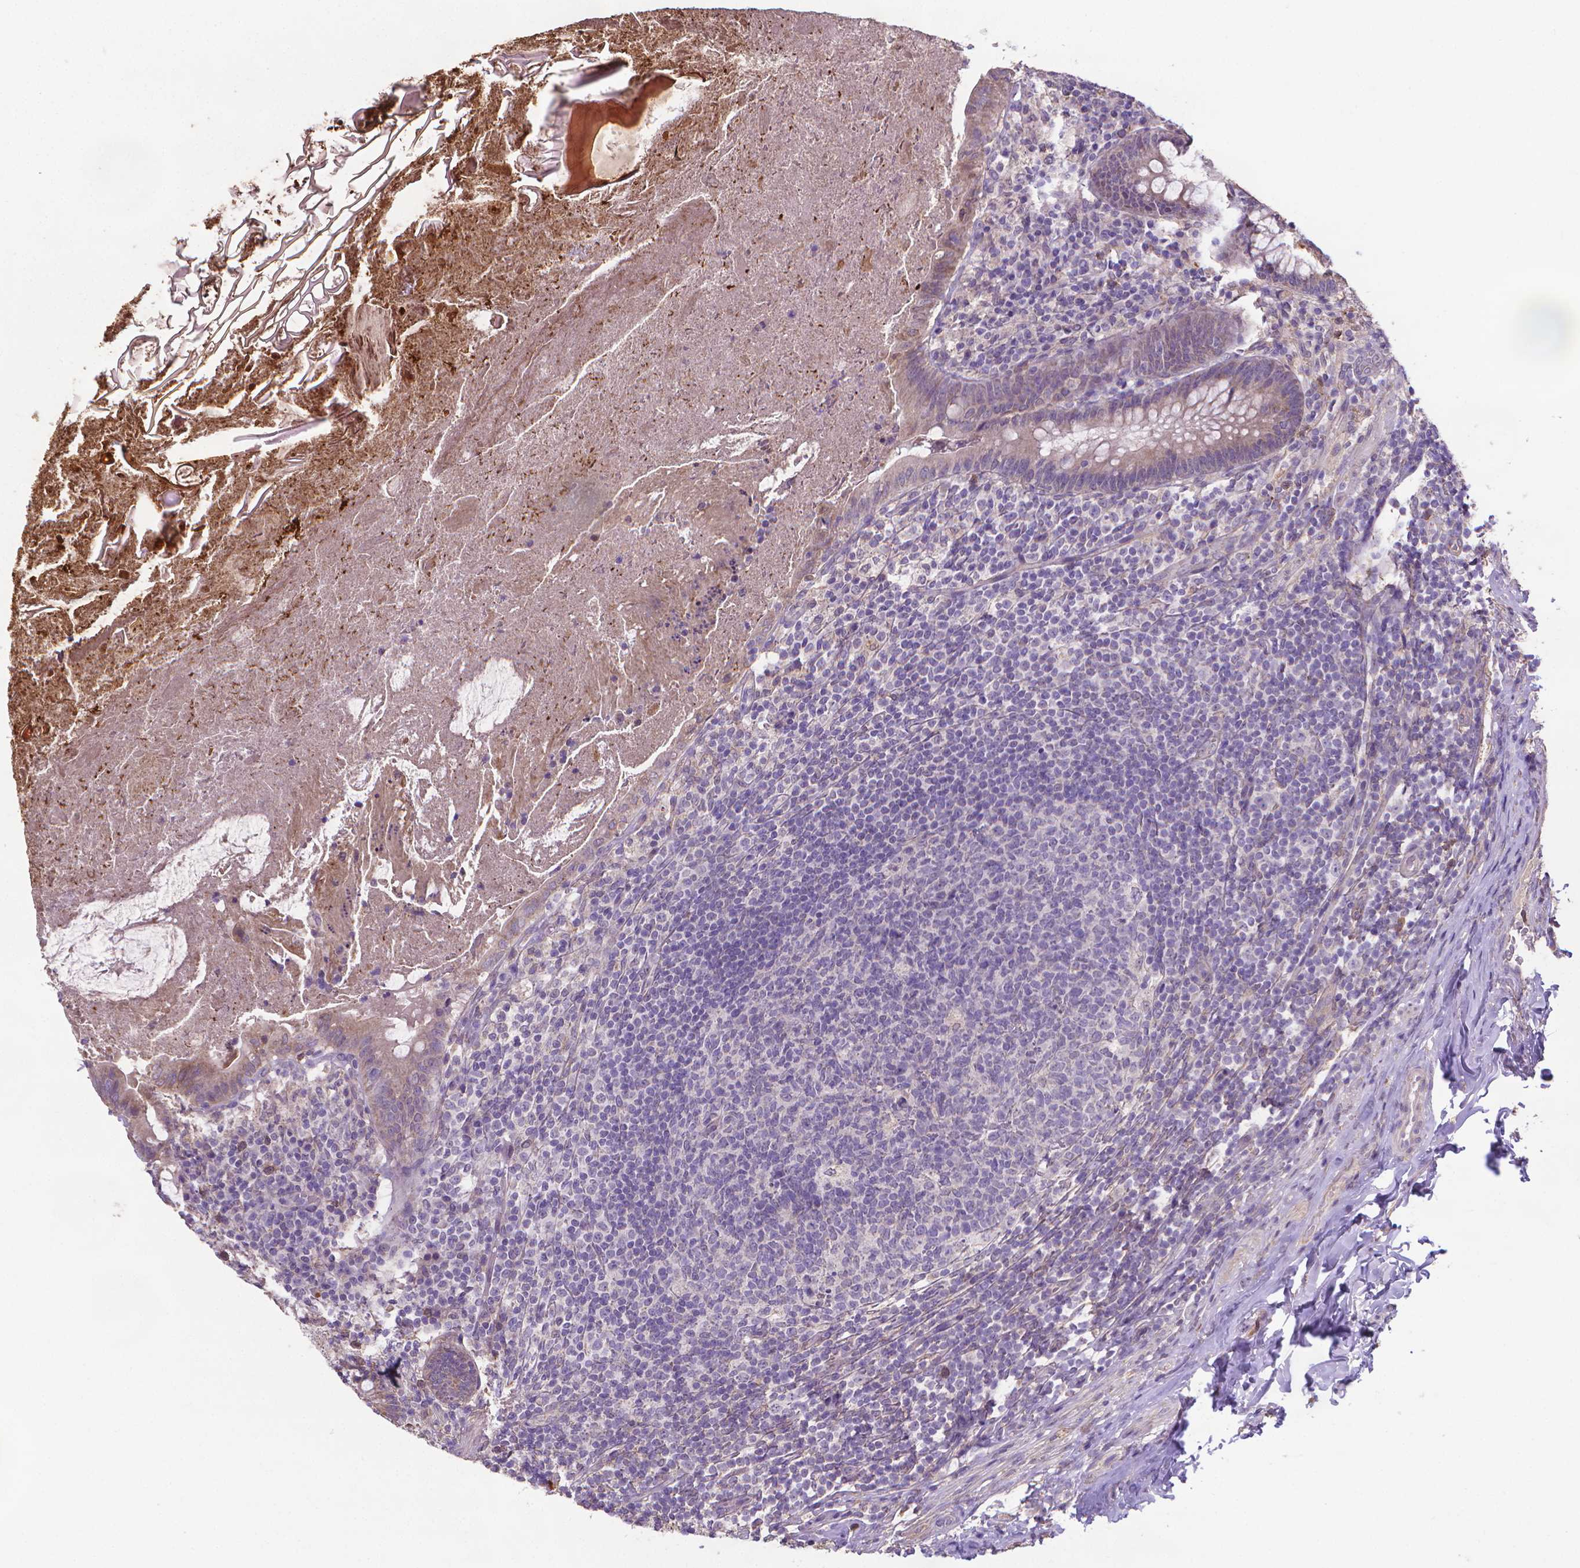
{"staining": {"intensity": "weak", "quantity": "25%-75%", "location": "cytoplasmic/membranous"}, "tissue": "appendix", "cell_type": "Glandular cells", "image_type": "normal", "snomed": [{"axis": "morphology", "description": "Normal tissue, NOS"}, {"axis": "topography", "description": "Appendix"}], "caption": "A photomicrograph of appendix stained for a protein reveals weak cytoplasmic/membranous brown staining in glandular cells. (Stains: DAB in brown, nuclei in blue, Microscopy: brightfield microscopy at high magnification).", "gene": "GPR63", "patient": {"sex": "male", "age": 47}}